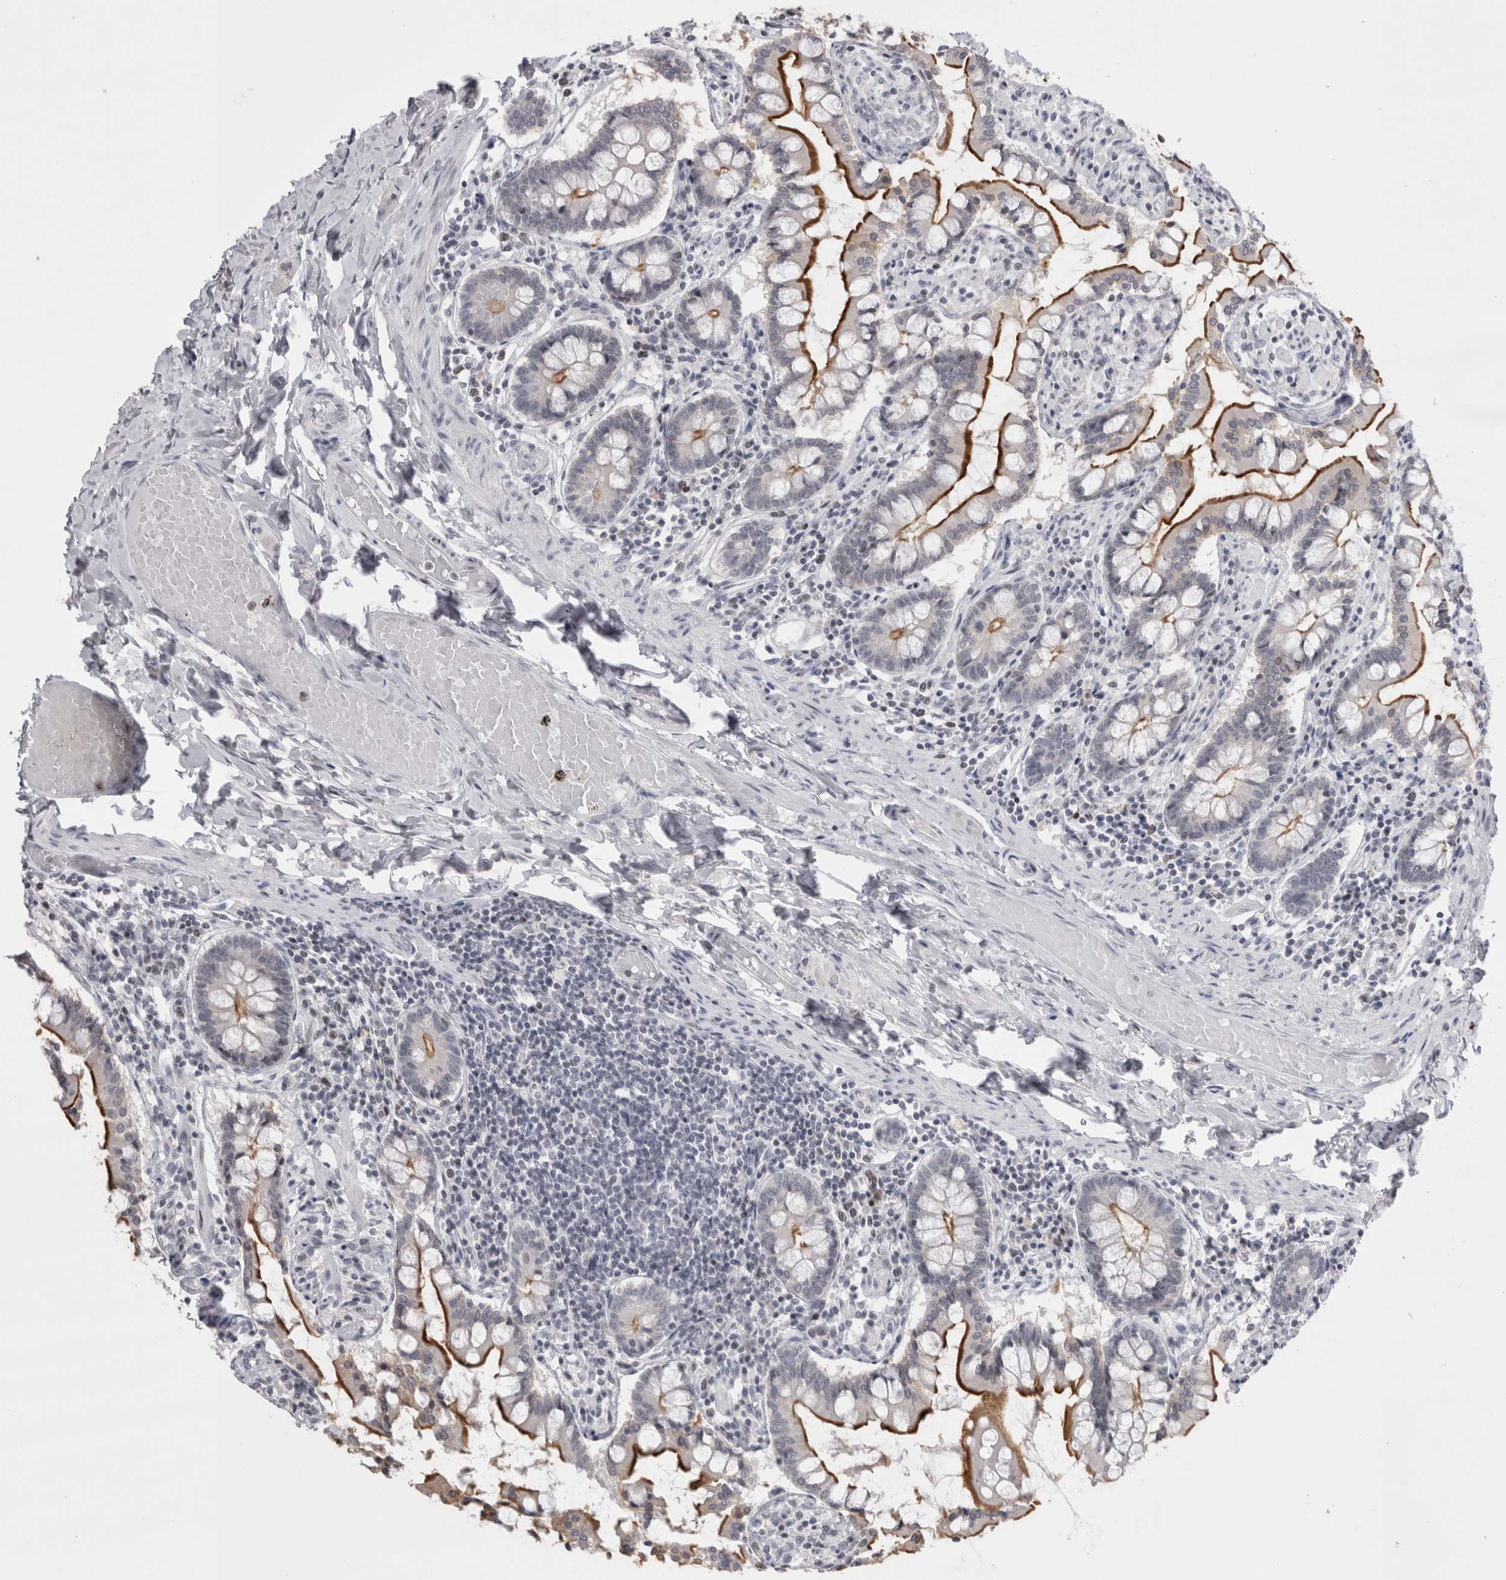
{"staining": {"intensity": "strong", "quantity": ">75%", "location": "cytoplasmic/membranous"}, "tissue": "small intestine", "cell_type": "Glandular cells", "image_type": "normal", "snomed": [{"axis": "morphology", "description": "Normal tissue, NOS"}, {"axis": "topography", "description": "Small intestine"}], "caption": "A histopathology image of small intestine stained for a protein demonstrates strong cytoplasmic/membranous brown staining in glandular cells. The staining was performed using DAB to visualize the protein expression in brown, while the nuclei were stained in blue with hematoxylin (Magnification: 20x).", "gene": "FNDC8", "patient": {"sex": "male", "age": 41}}